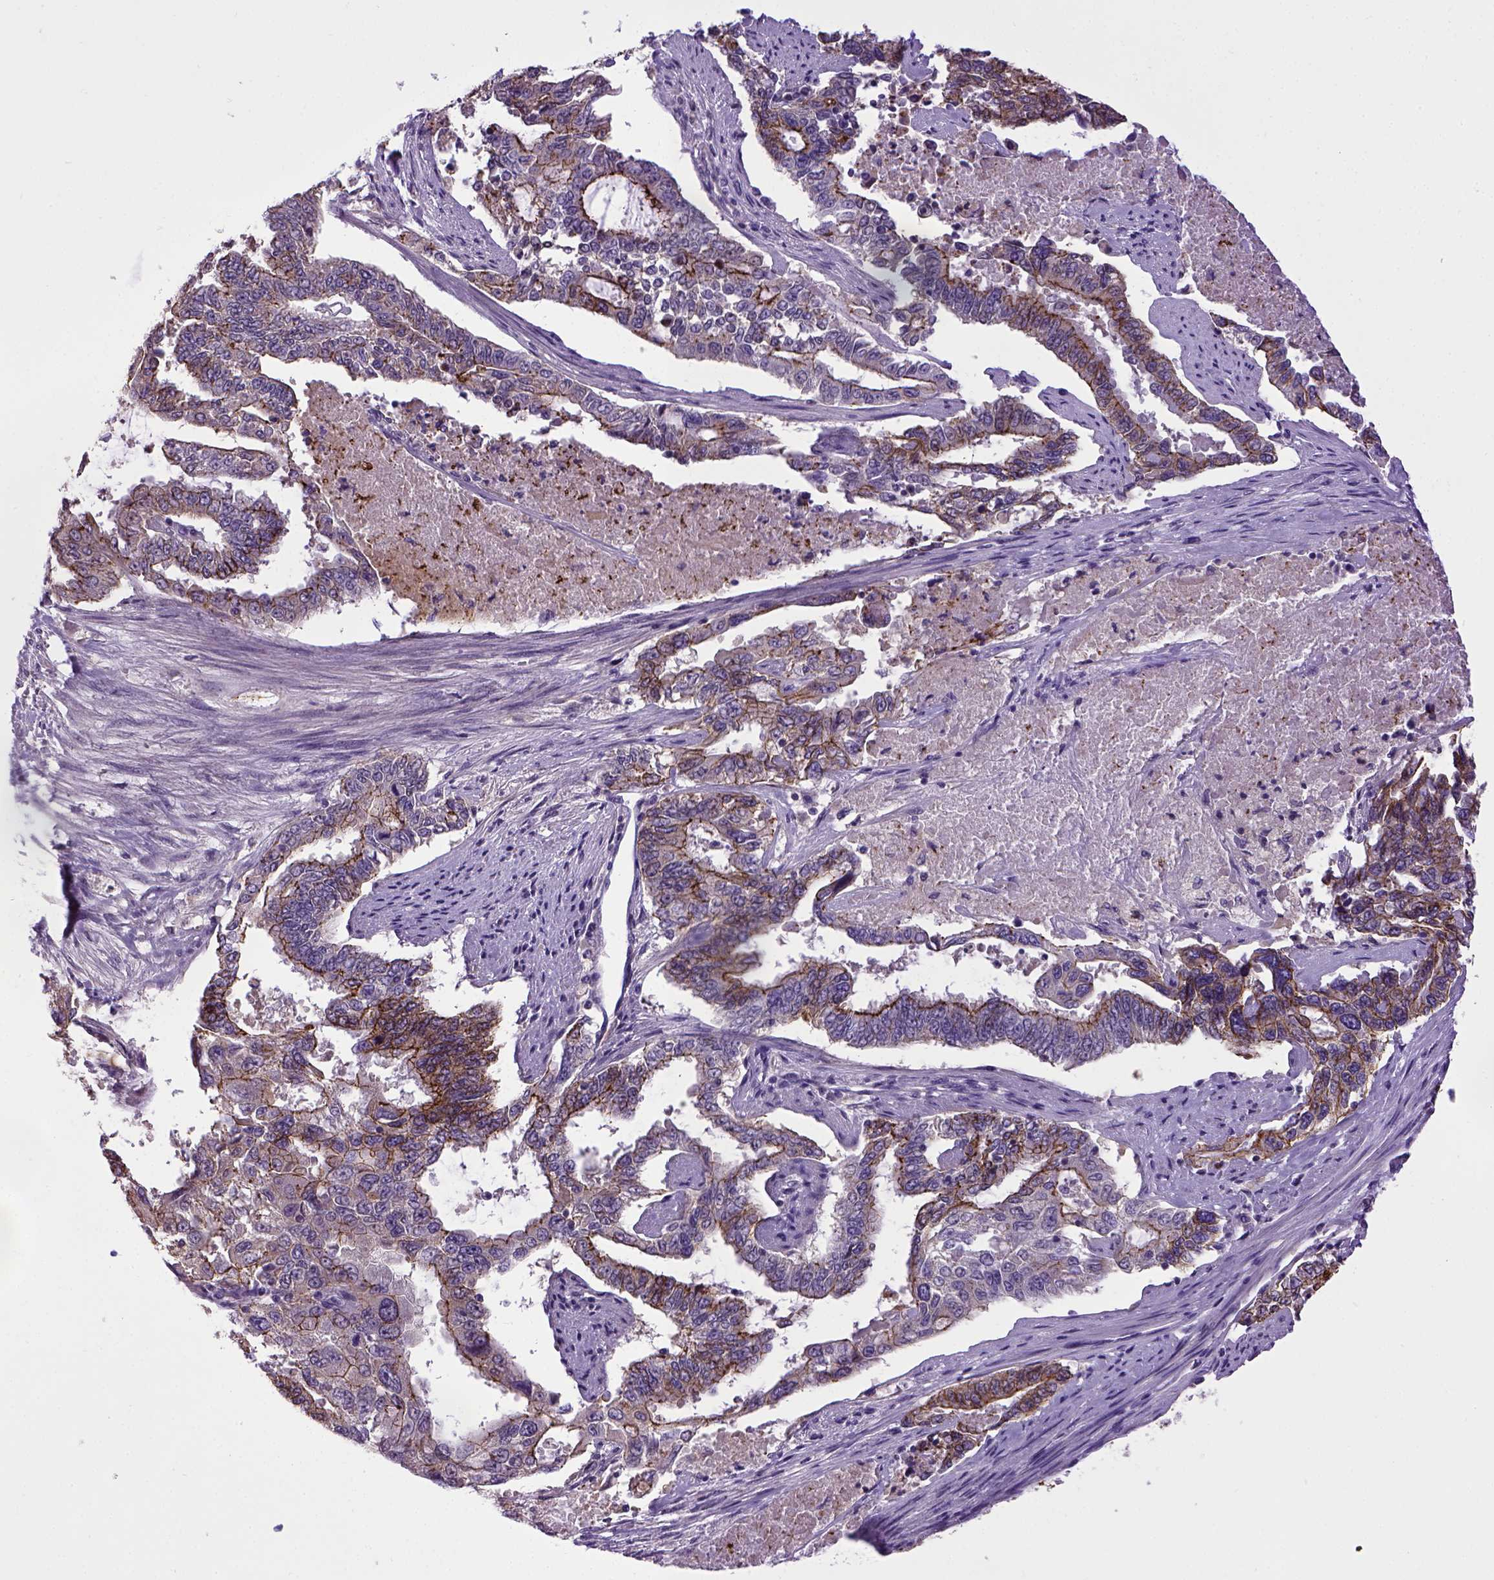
{"staining": {"intensity": "strong", "quantity": "25%-75%", "location": "cytoplasmic/membranous"}, "tissue": "endometrial cancer", "cell_type": "Tumor cells", "image_type": "cancer", "snomed": [{"axis": "morphology", "description": "Adenocarcinoma, NOS"}, {"axis": "topography", "description": "Uterus"}], "caption": "Immunohistochemical staining of endometrial adenocarcinoma exhibits strong cytoplasmic/membranous protein expression in approximately 25%-75% of tumor cells.", "gene": "CDH1", "patient": {"sex": "female", "age": 59}}